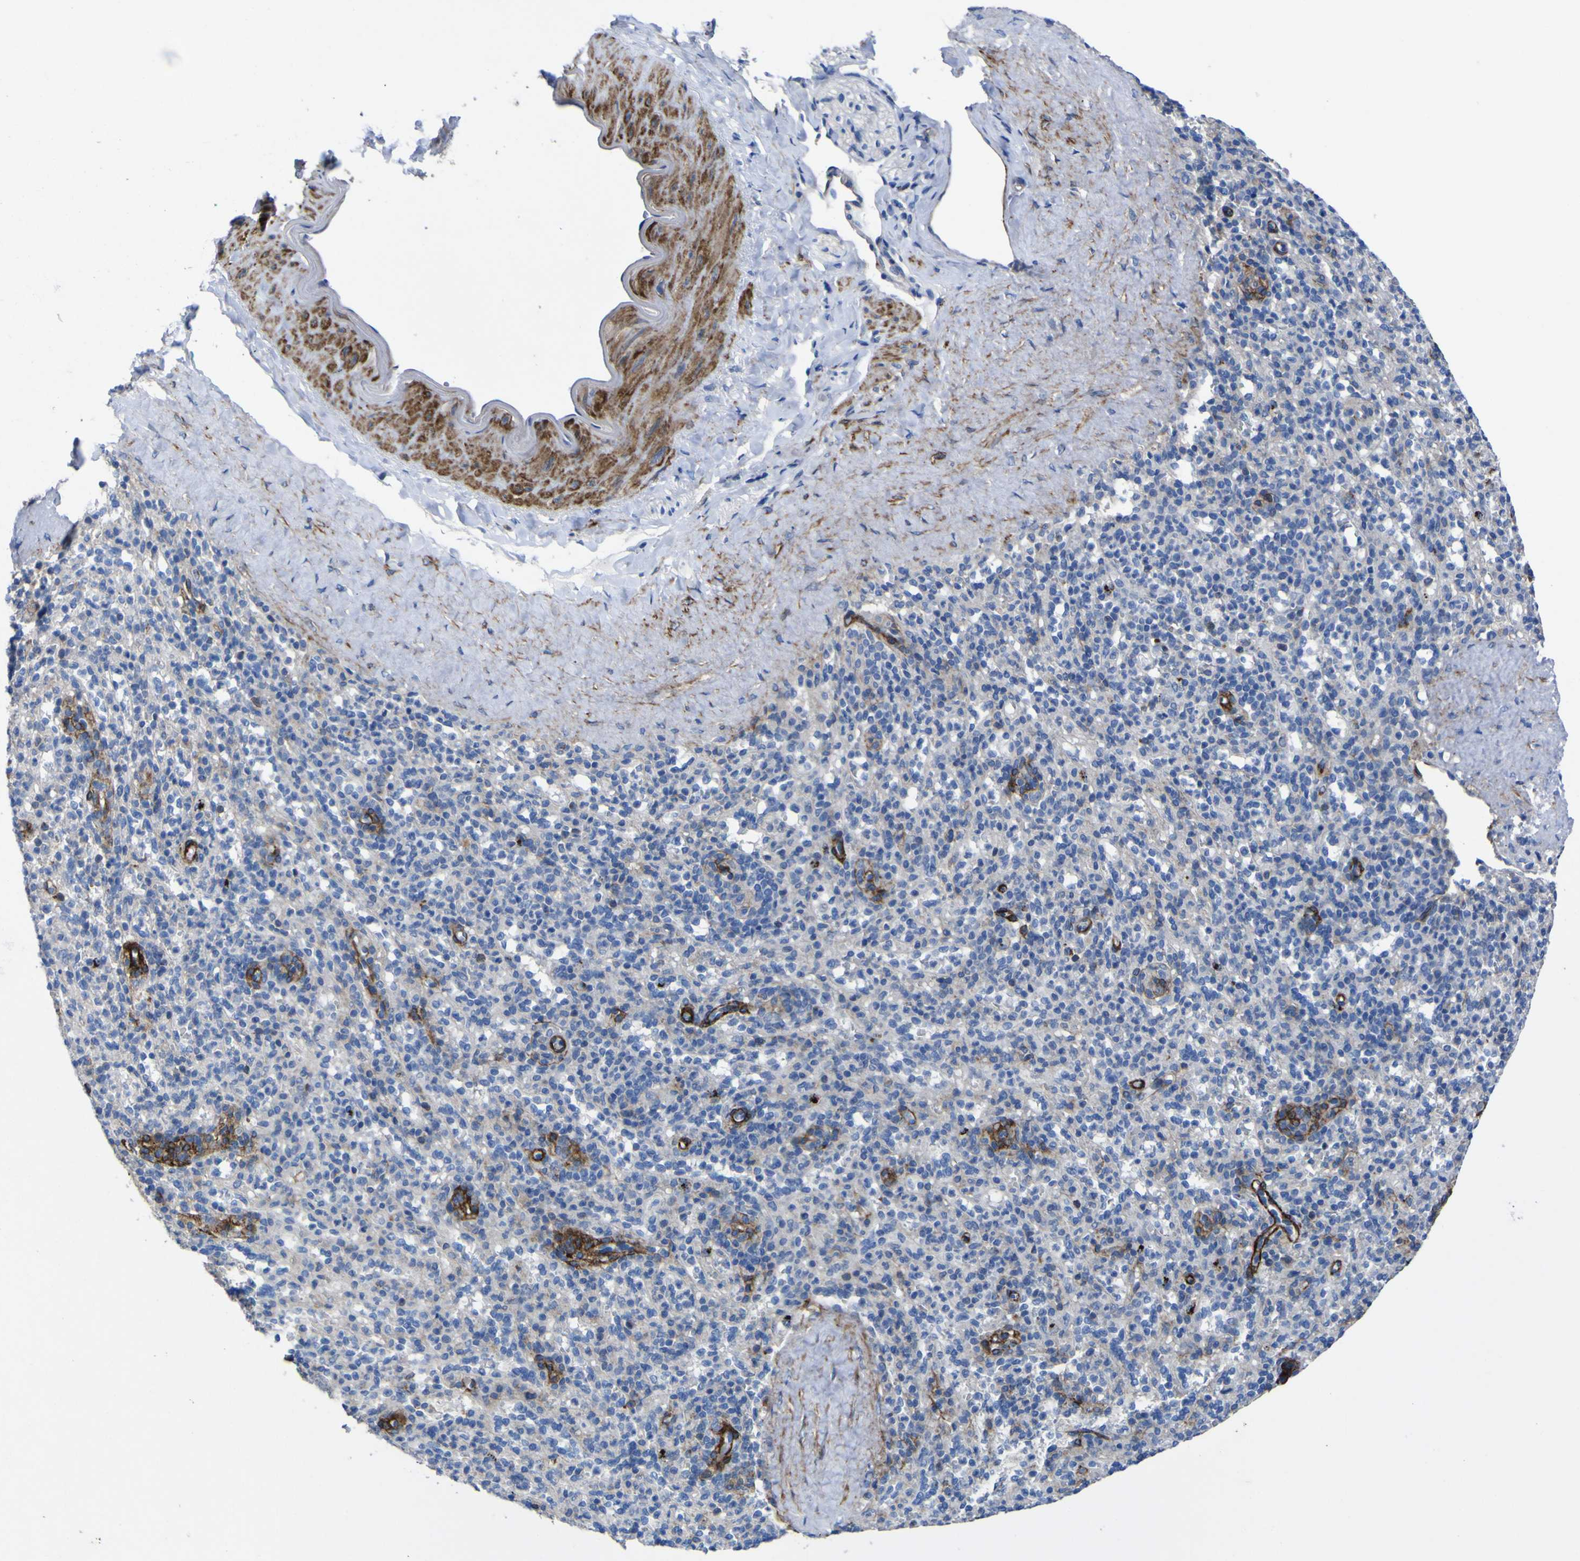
{"staining": {"intensity": "negative", "quantity": "none", "location": "none"}, "tissue": "spleen", "cell_type": "Cells in red pulp", "image_type": "normal", "snomed": [{"axis": "morphology", "description": "Normal tissue, NOS"}, {"axis": "topography", "description": "Spleen"}], "caption": "DAB (3,3'-diaminobenzidine) immunohistochemical staining of unremarkable spleen reveals no significant staining in cells in red pulp.", "gene": "AGO4", "patient": {"sex": "male", "age": 36}}